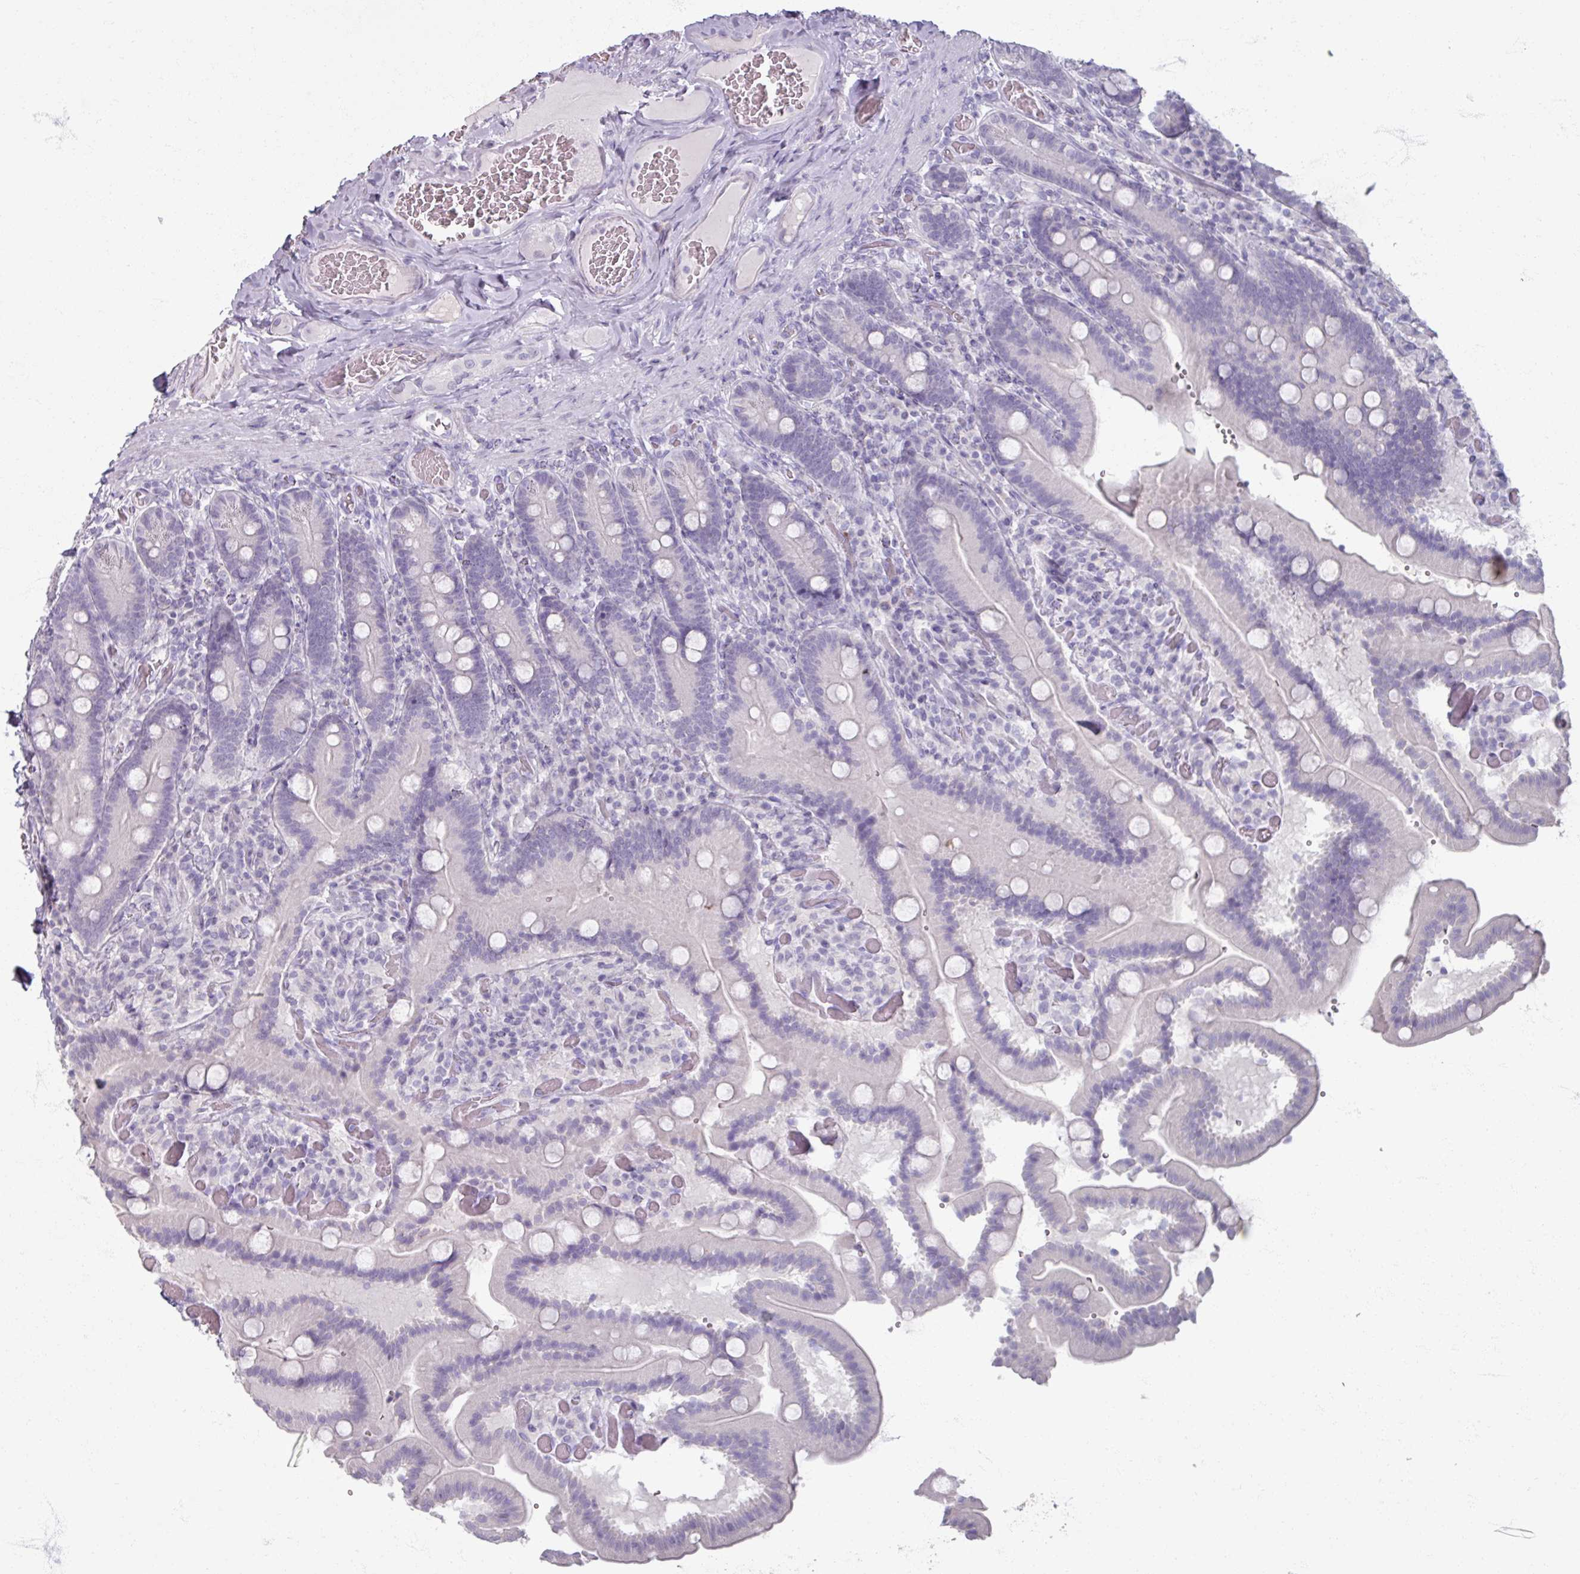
{"staining": {"intensity": "negative", "quantity": "none", "location": "none"}, "tissue": "duodenum", "cell_type": "Glandular cells", "image_type": "normal", "snomed": [{"axis": "morphology", "description": "Normal tissue, NOS"}, {"axis": "topography", "description": "Duodenum"}], "caption": "Immunohistochemistry image of benign human duodenum stained for a protein (brown), which displays no expression in glandular cells.", "gene": "TG", "patient": {"sex": "female", "age": 62}}